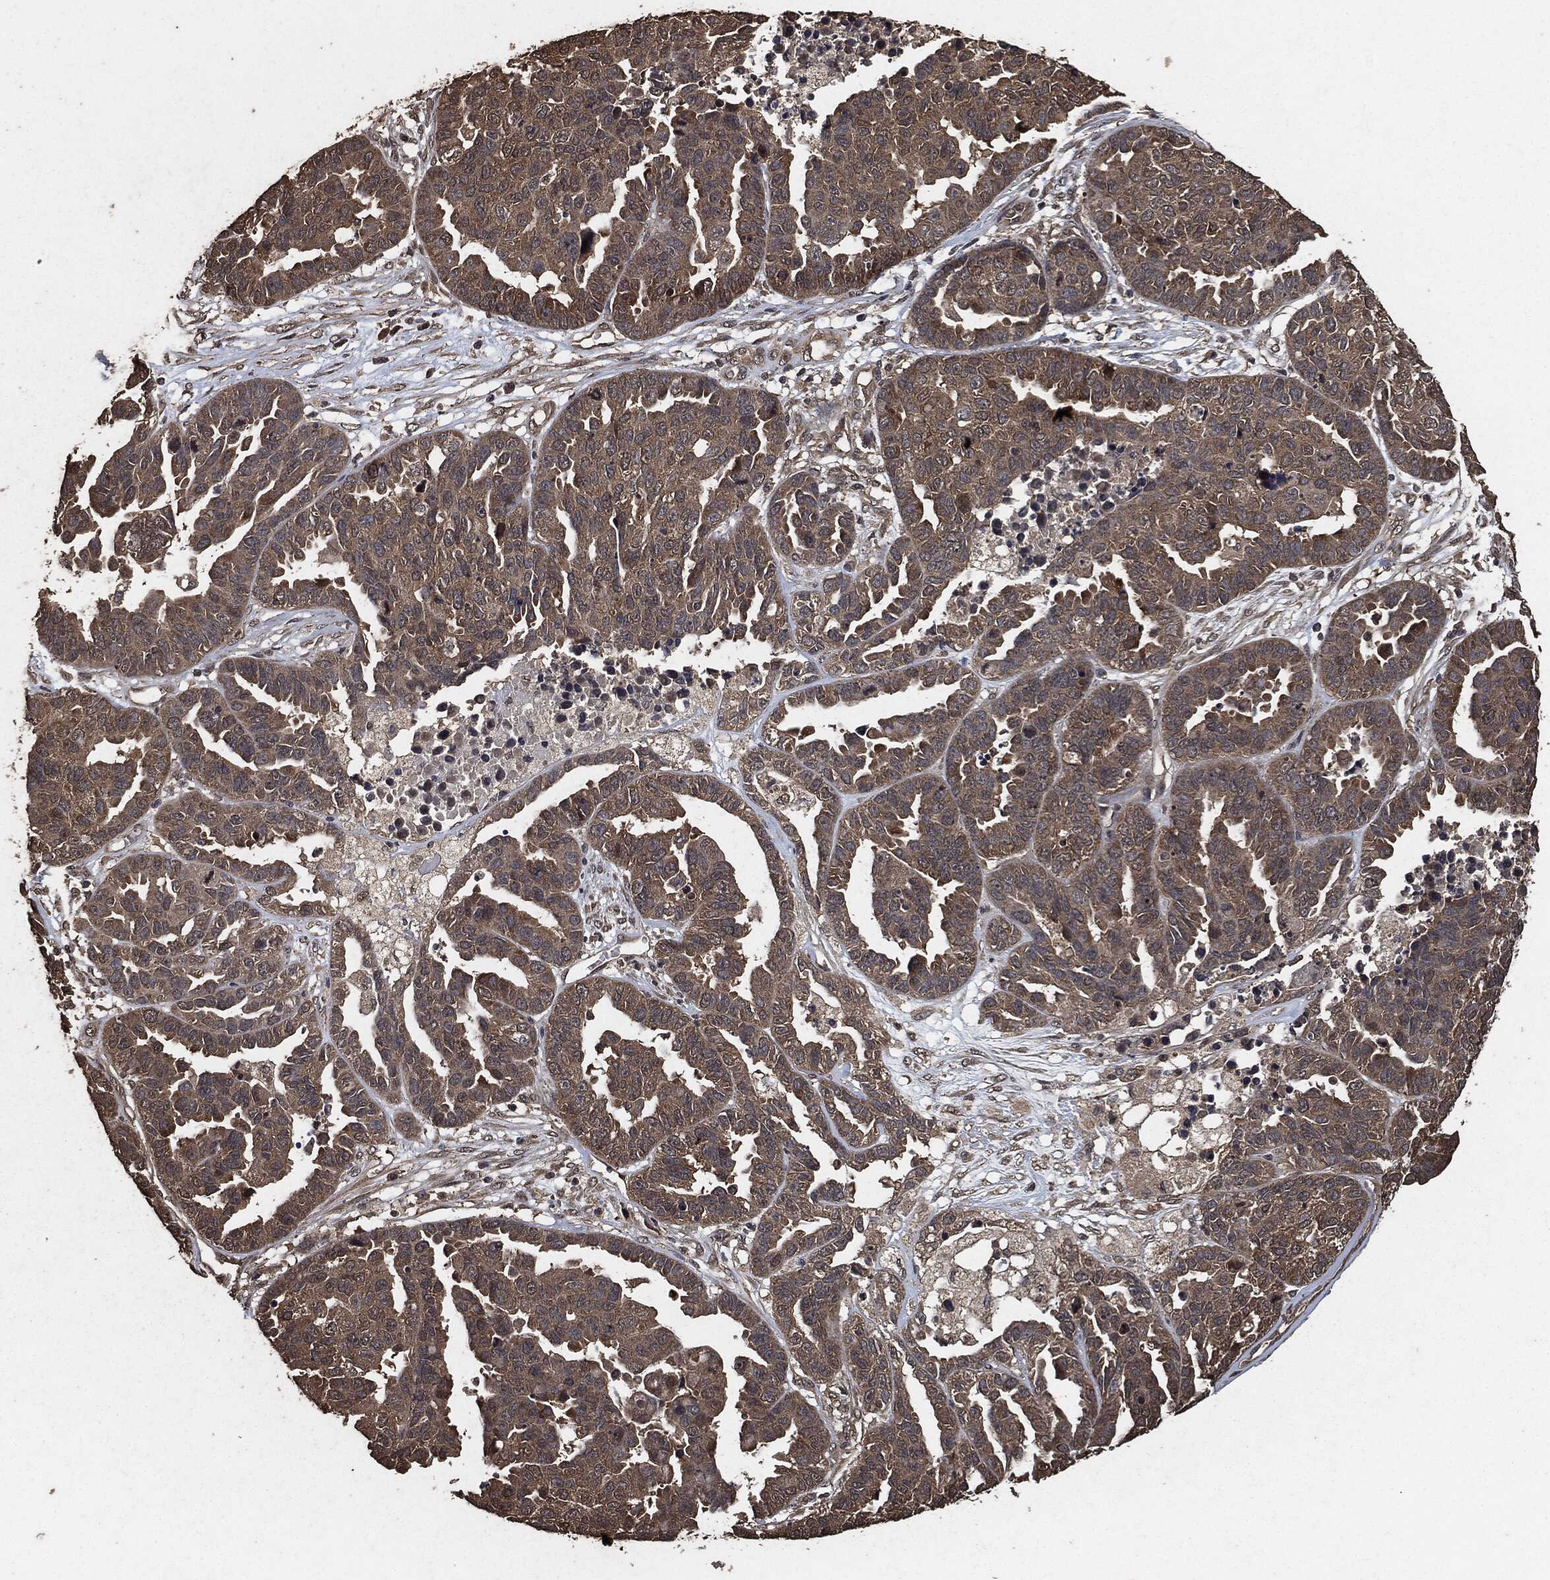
{"staining": {"intensity": "weak", "quantity": ">75%", "location": "cytoplasmic/membranous"}, "tissue": "ovarian cancer", "cell_type": "Tumor cells", "image_type": "cancer", "snomed": [{"axis": "morphology", "description": "Cystadenocarcinoma, serous, NOS"}, {"axis": "topography", "description": "Ovary"}], "caption": "Immunohistochemical staining of serous cystadenocarcinoma (ovarian) displays weak cytoplasmic/membranous protein expression in about >75% of tumor cells.", "gene": "AKT1S1", "patient": {"sex": "female", "age": 87}}